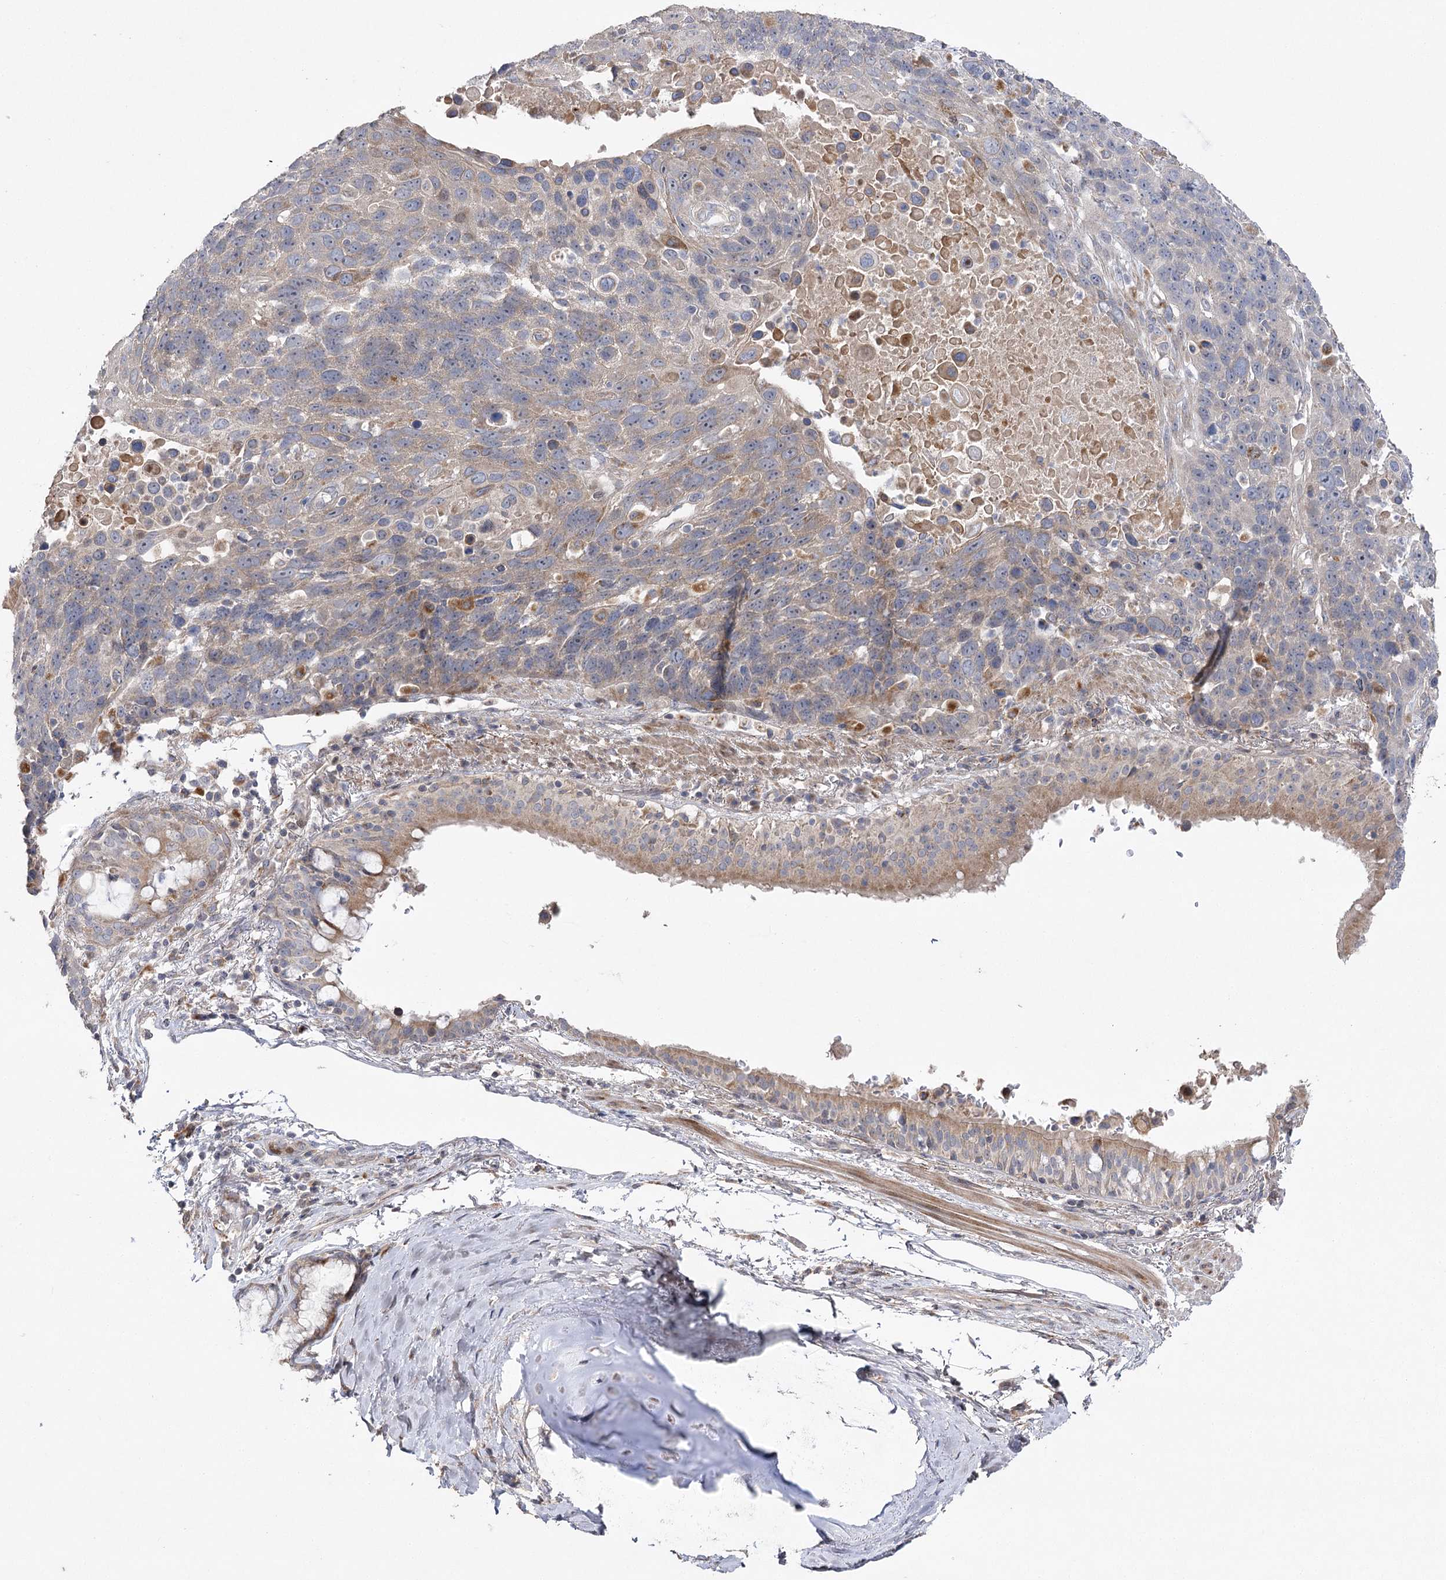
{"staining": {"intensity": "weak", "quantity": "<25%", "location": "cytoplasmic/membranous"}, "tissue": "lung cancer", "cell_type": "Tumor cells", "image_type": "cancer", "snomed": [{"axis": "morphology", "description": "Squamous cell carcinoma, NOS"}, {"axis": "topography", "description": "Lung"}], "caption": "The micrograph reveals no staining of tumor cells in squamous cell carcinoma (lung).", "gene": "OBSL1", "patient": {"sex": "male", "age": 66}}